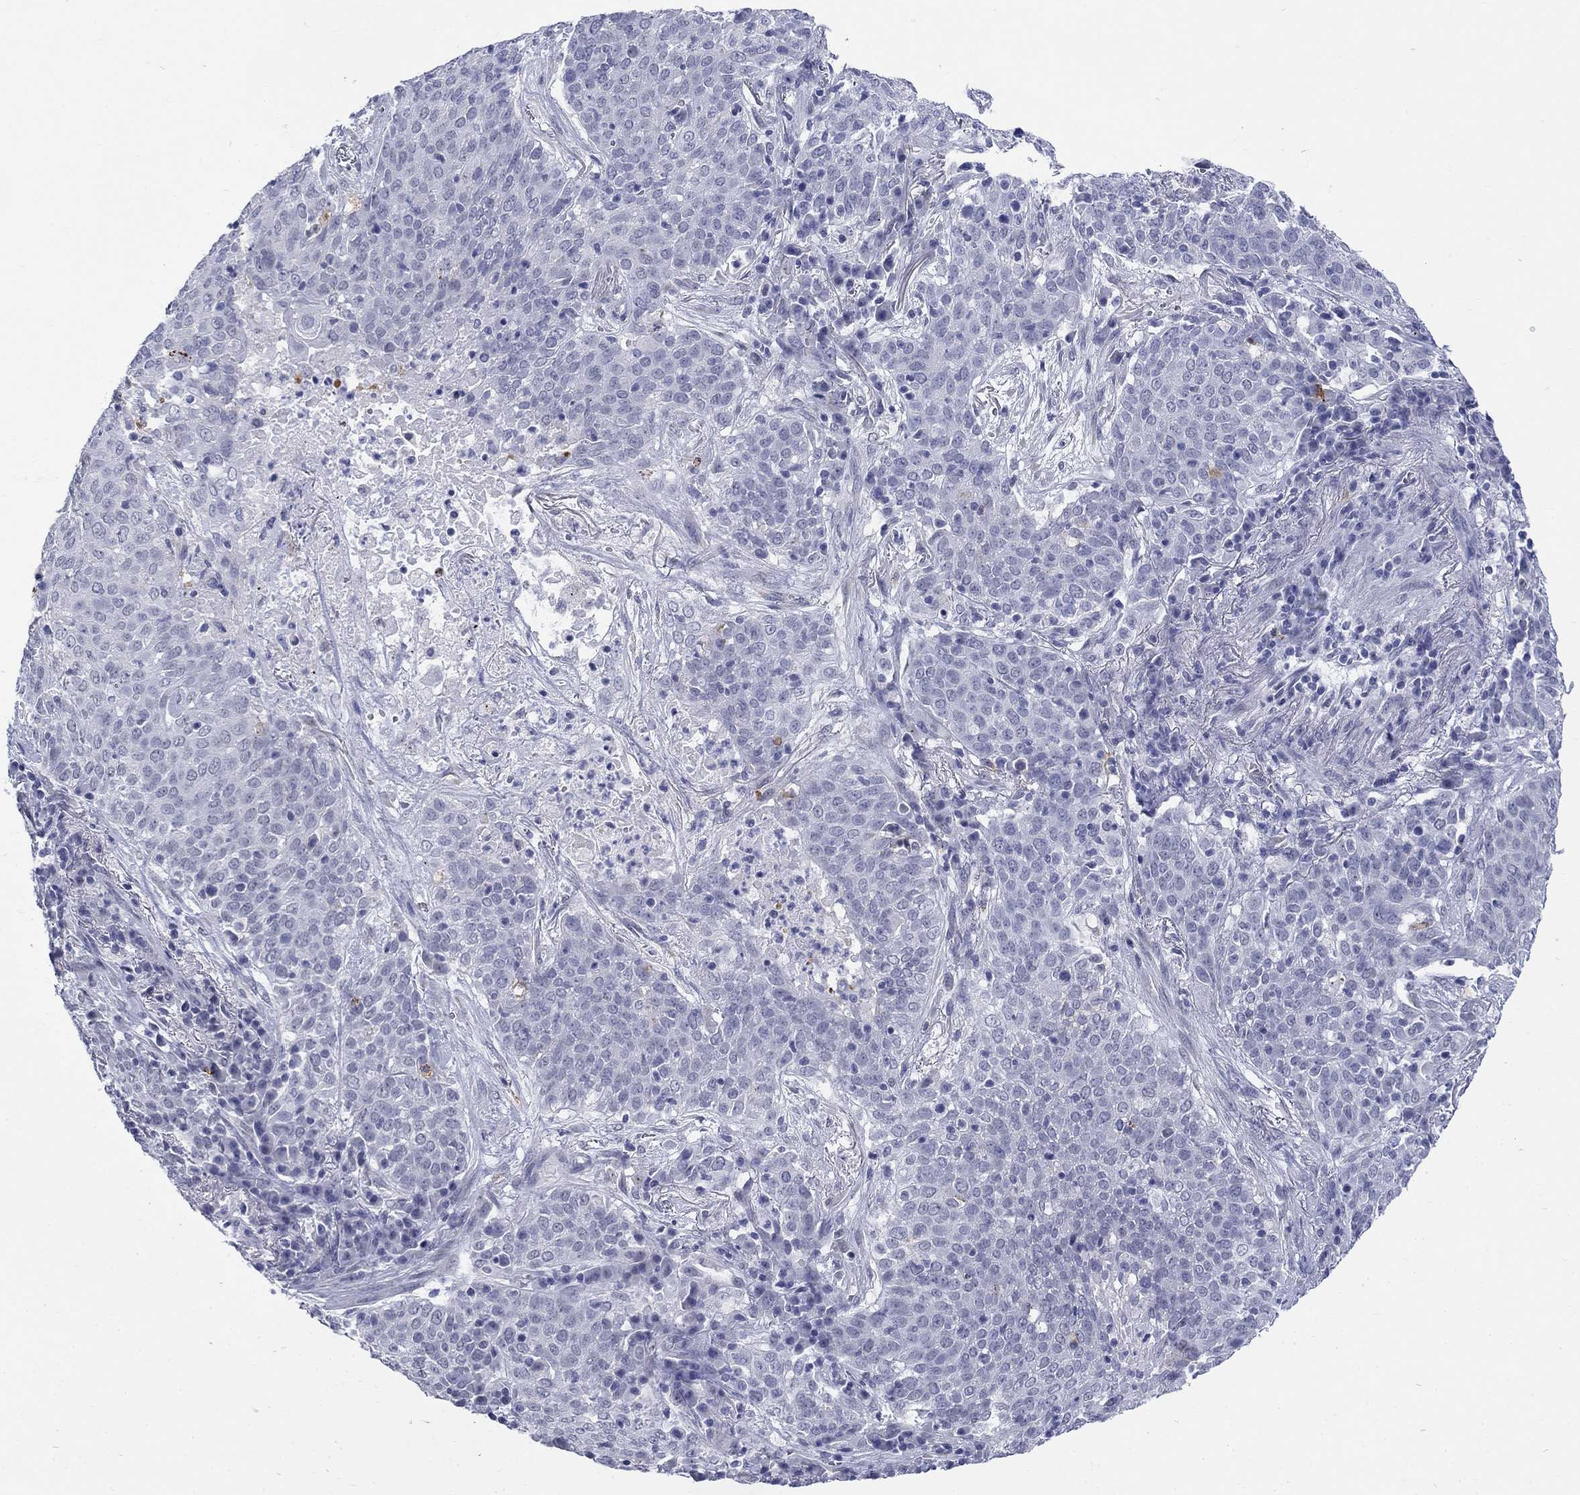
{"staining": {"intensity": "negative", "quantity": "none", "location": "none"}, "tissue": "lung cancer", "cell_type": "Tumor cells", "image_type": "cancer", "snomed": [{"axis": "morphology", "description": "Squamous cell carcinoma, NOS"}, {"axis": "topography", "description": "Lung"}], "caption": "This is a micrograph of IHC staining of lung squamous cell carcinoma, which shows no positivity in tumor cells. (DAB immunohistochemistry with hematoxylin counter stain).", "gene": "ECEL1", "patient": {"sex": "male", "age": 82}}